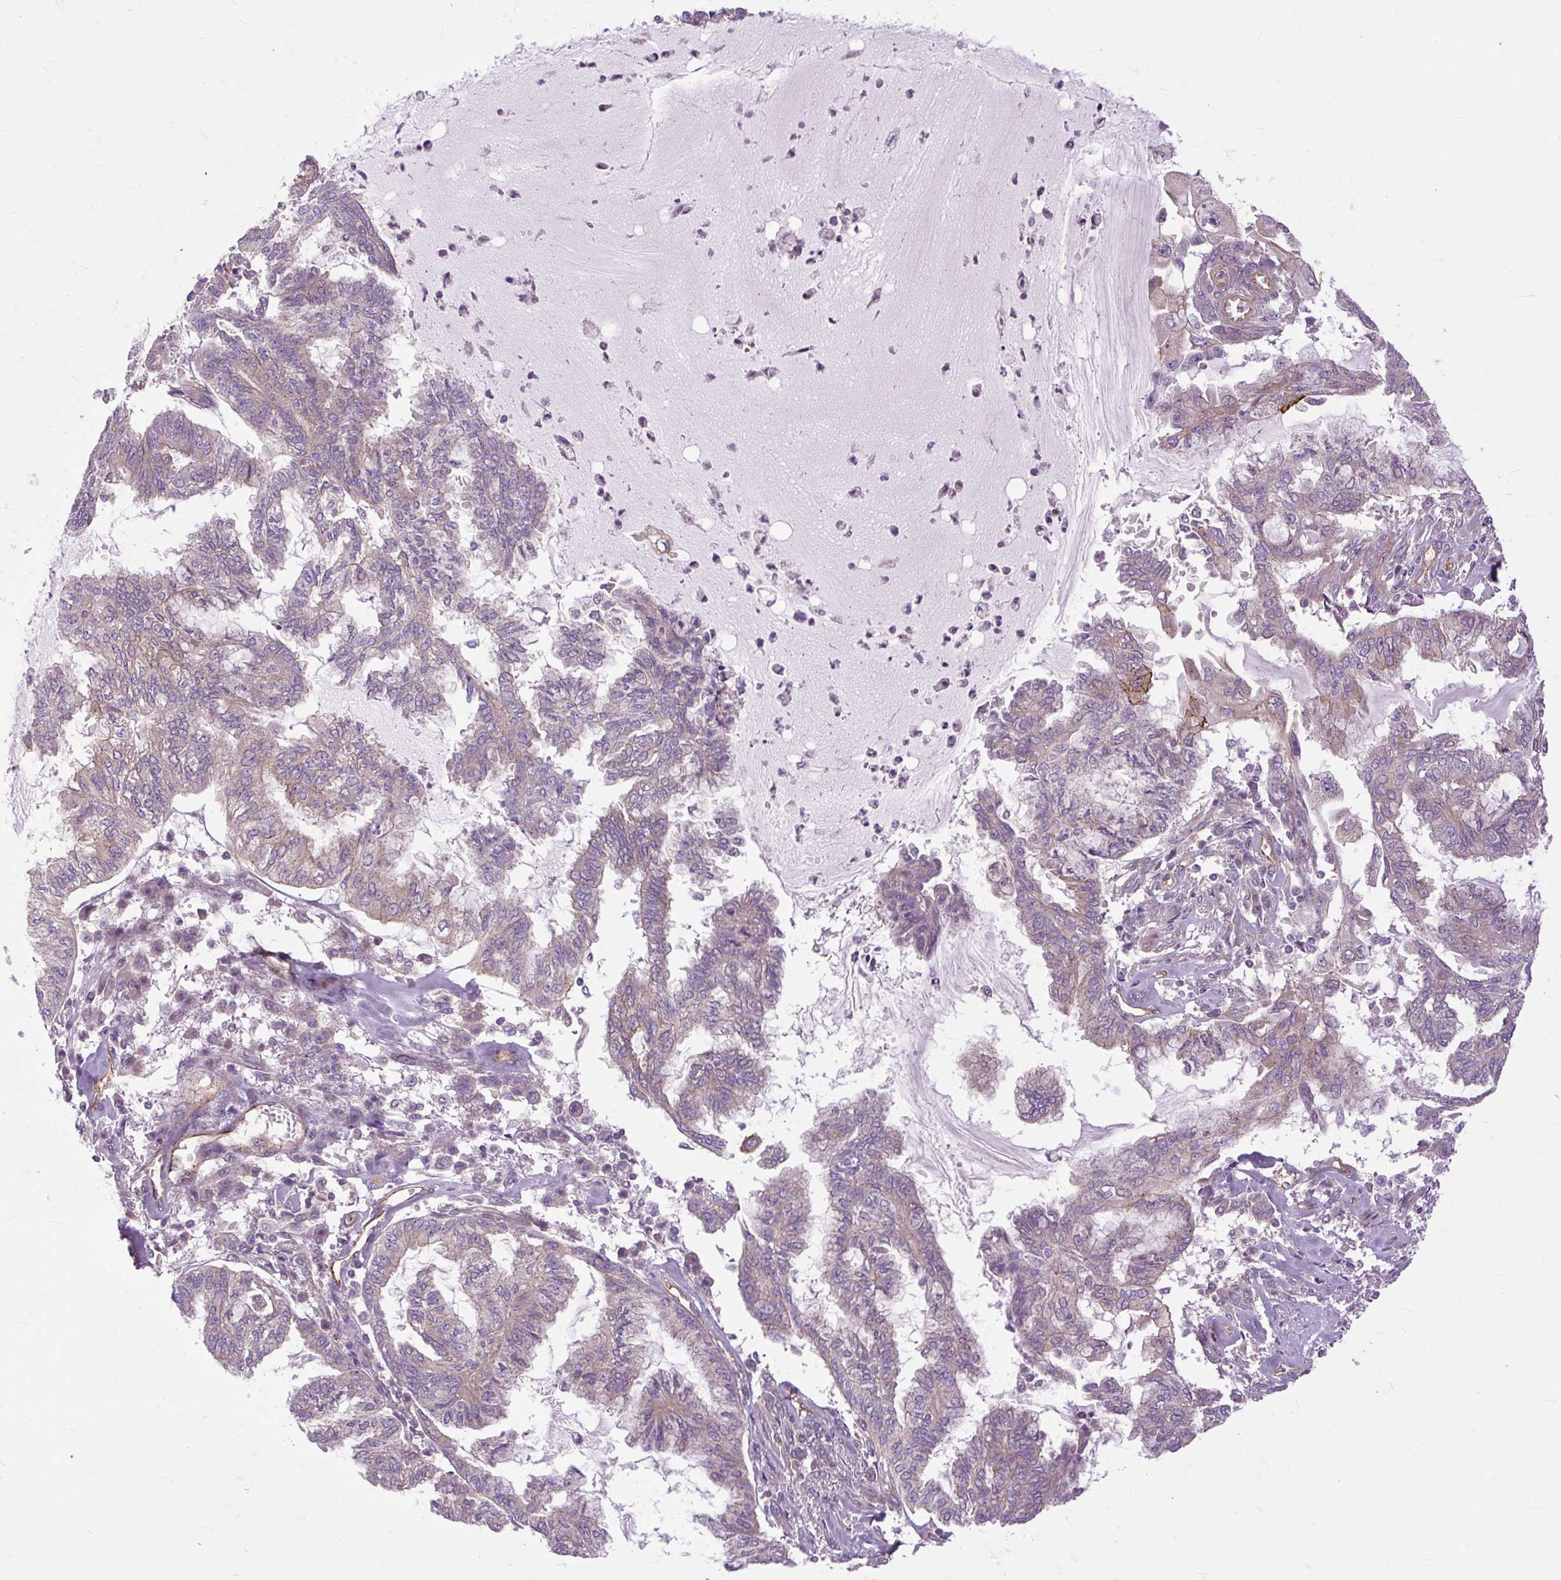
{"staining": {"intensity": "negative", "quantity": "none", "location": "none"}, "tissue": "endometrial cancer", "cell_type": "Tumor cells", "image_type": "cancer", "snomed": [{"axis": "morphology", "description": "Adenocarcinoma, NOS"}, {"axis": "topography", "description": "Endometrium"}], "caption": "DAB (3,3'-diaminobenzidine) immunohistochemical staining of human endometrial cancer (adenocarcinoma) exhibits no significant staining in tumor cells. (IHC, brightfield microscopy, high magnification).", "gene": "CCDC93", "patient": {"sex": "female", "age": 86}}